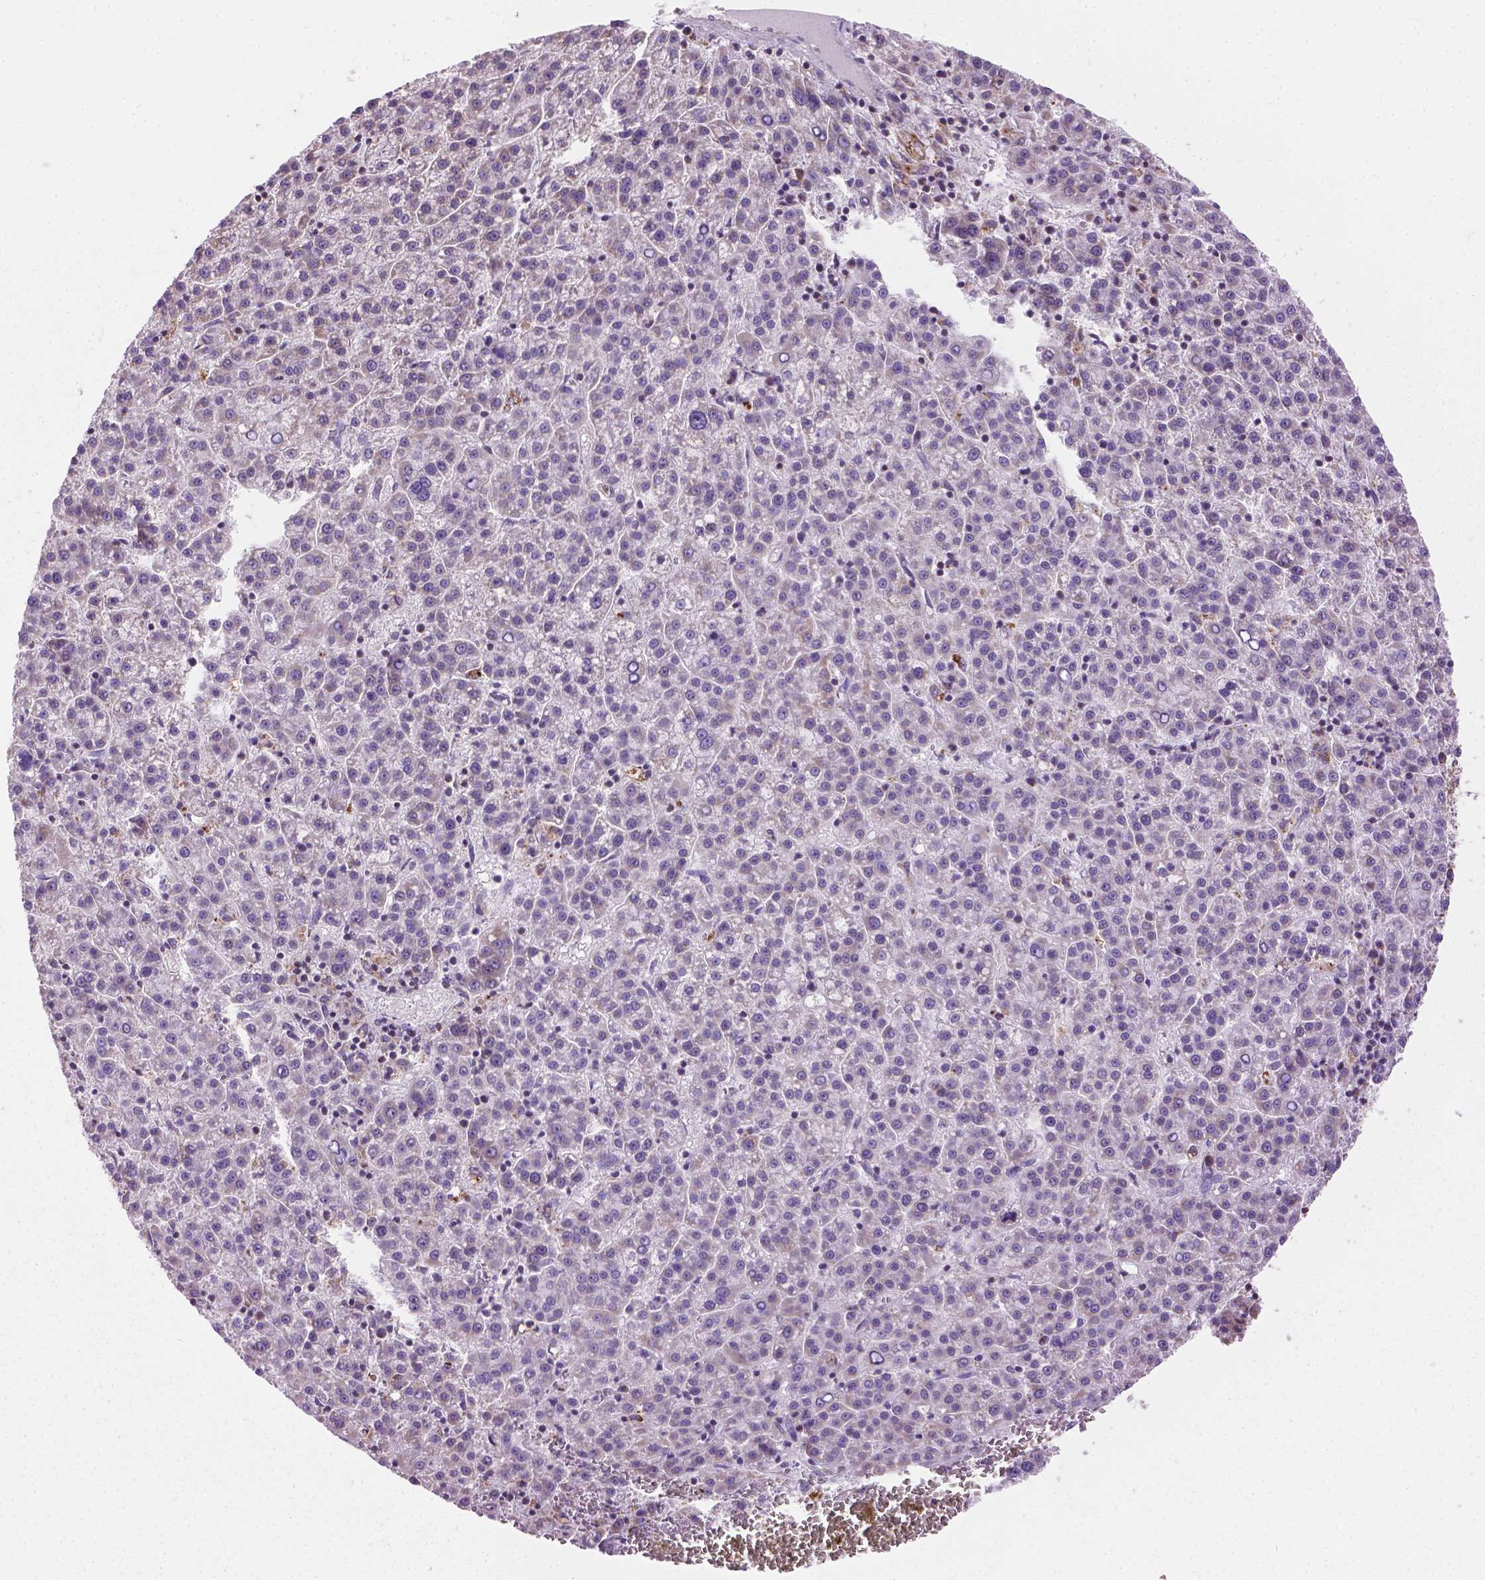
{"staining": {"intensity": "weak", "quantity": "25%-75%", "location": "cytoplasmic/membranous"}, "tissue": "liver cancer", "cell_type": "Tumor cells", "image_type": "cancer", "snomed": [{"axis": "morphology", "description": "Carcinoma, Hepatocellular, NOS"}, {"axis": "topography", "description": "Liver"}], "caption": "Hepatocellular carcinoma (liver) stained with immunohistochemistry (IHC) shows weak cytoplasmic/membranous expression in about 25%-75% of tumor cells. (brown staining indicates protein expression, while blue staining denotes nuclei).", "gene": "VDAC1", "patient": {"sex": "female", "age": 58}}